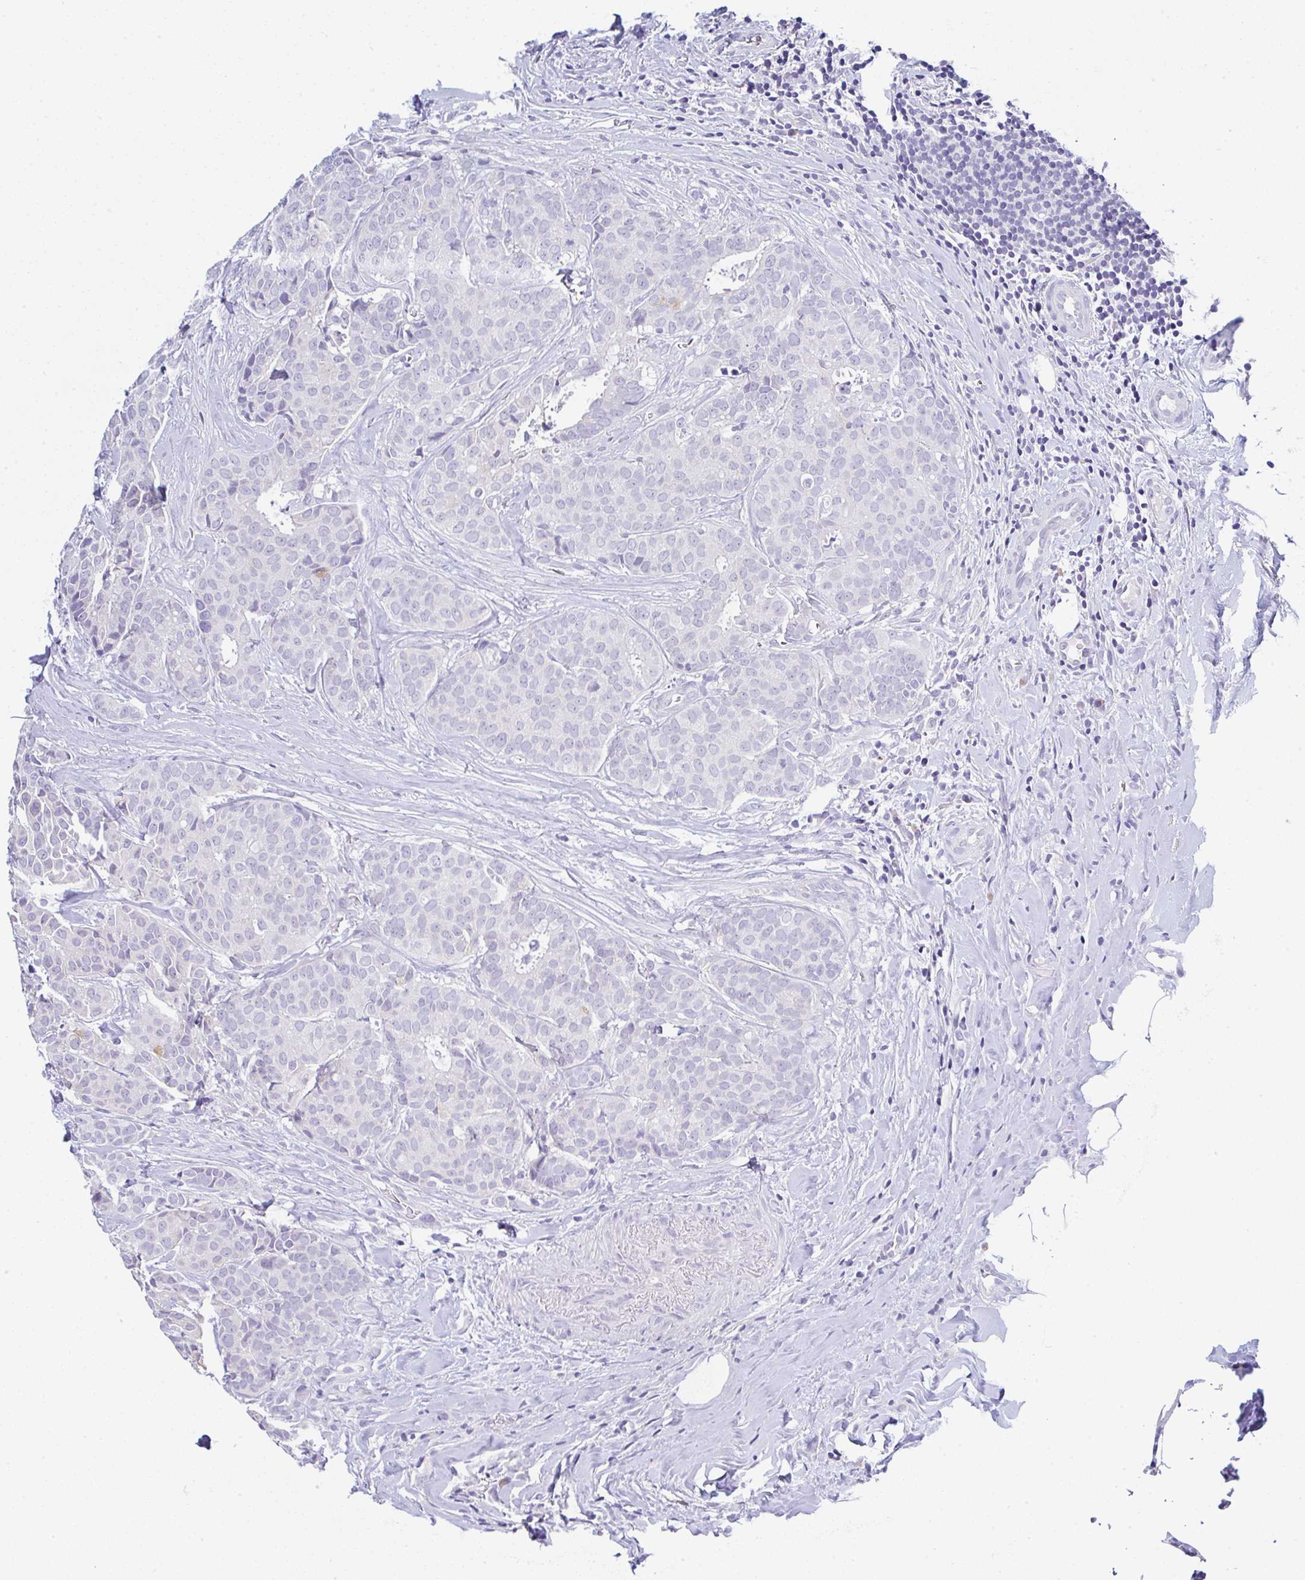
{"staining": {"intensity": "negative", "quantity": "none", "location": "none"}, "tissue": "breast cancer", "cell_type": "Tumor cells", "image_type": "cancer", "snomed": [{"axis": "morphology", "description": "Duct carcinoma"}, {"axis": "topography", "description": "Breast"}], "caption": "Infiltrating ductal carcinoma (breast) was stained to show a protein in brown. There is no significant positivity in tumor cells.", "gene": "SERPINE3", "patient": {"sex": "female", "age": 84}}